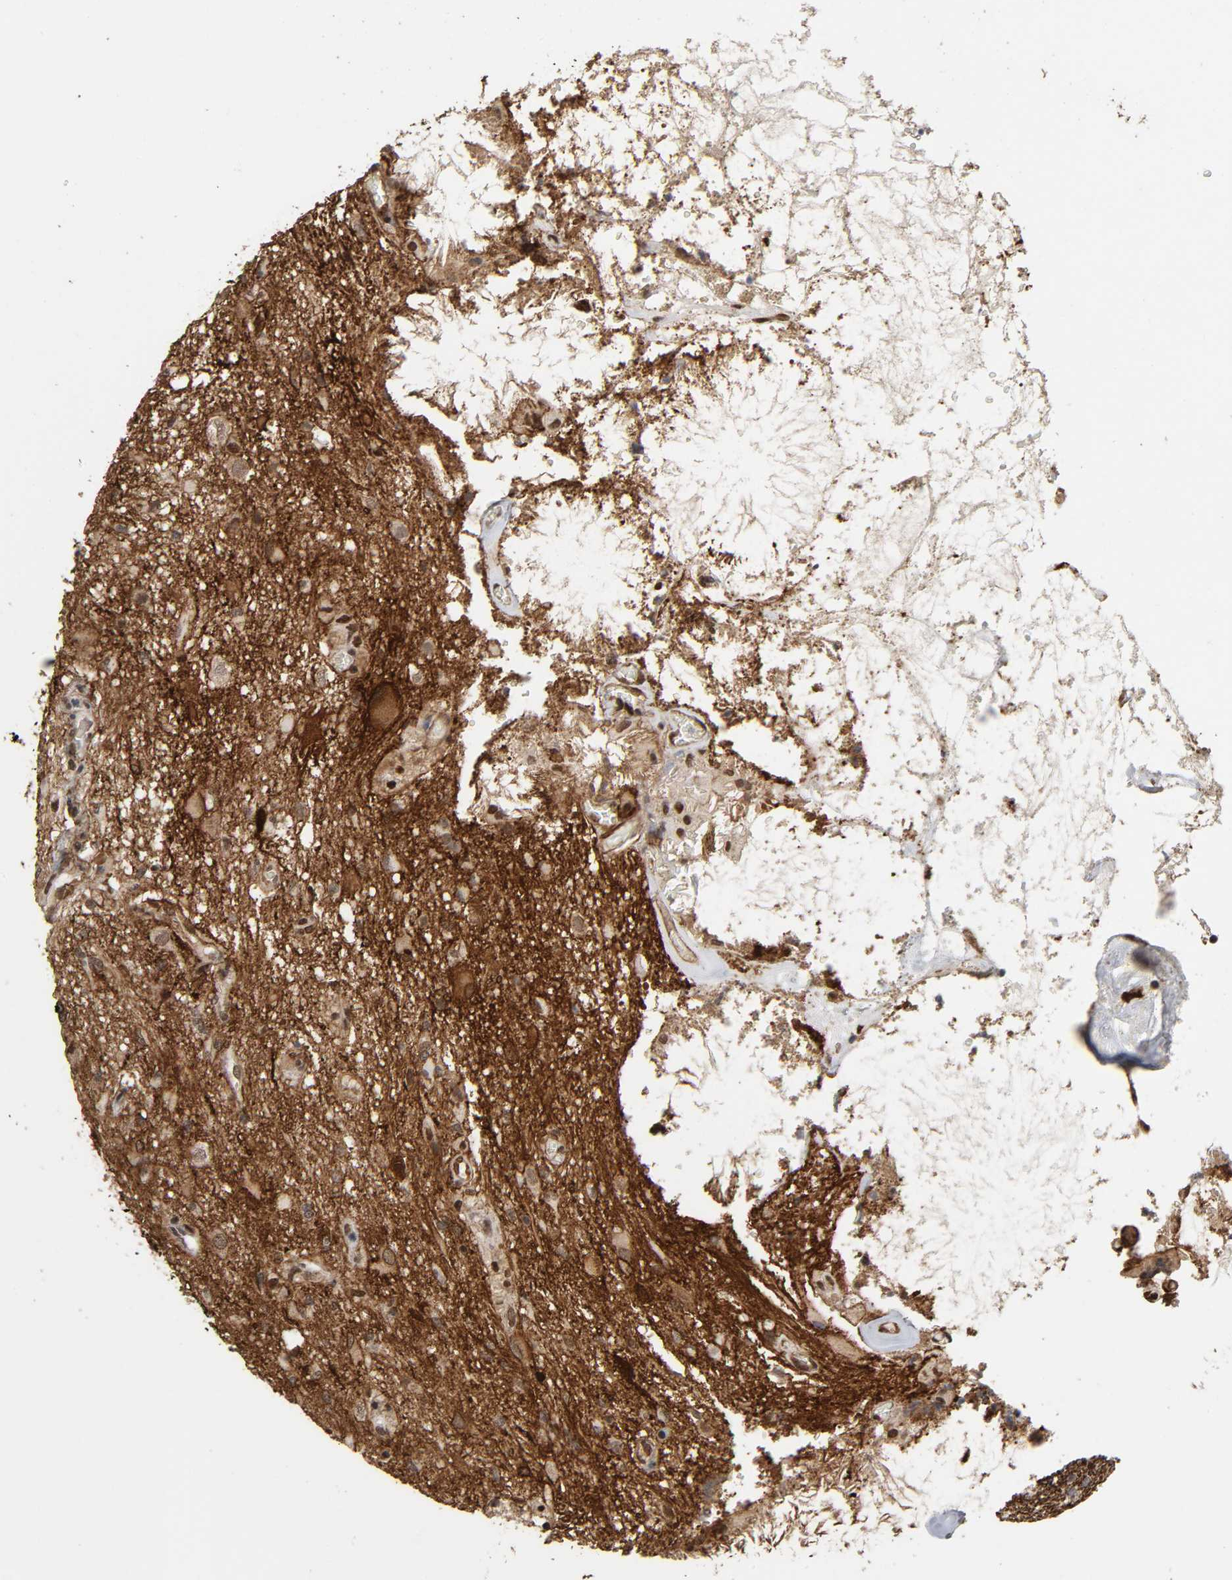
{"staining": {"intensity": "weak", "quantity": ">75%", "location": "cytoplasmic/membranous,nuclear"}, "tissue": "glioma", "cell_type": "Tumor cells", "image_type": "cancer", "snomed": [{"axis": "morphology", "description": "Glioma, malignant, High grade"}, {"axis": "topography", "description": "Brain"}], "caption": "Glioma tissue exhibits weak cytoplasmic/membranous and nuclear positivity in approximately >75% of tumor cells Ihc stains the protein of interest in brown and the nuclei are stained blue.", "gene": "AHNAK2", "patient": {"sex": "male", "age": 47}}